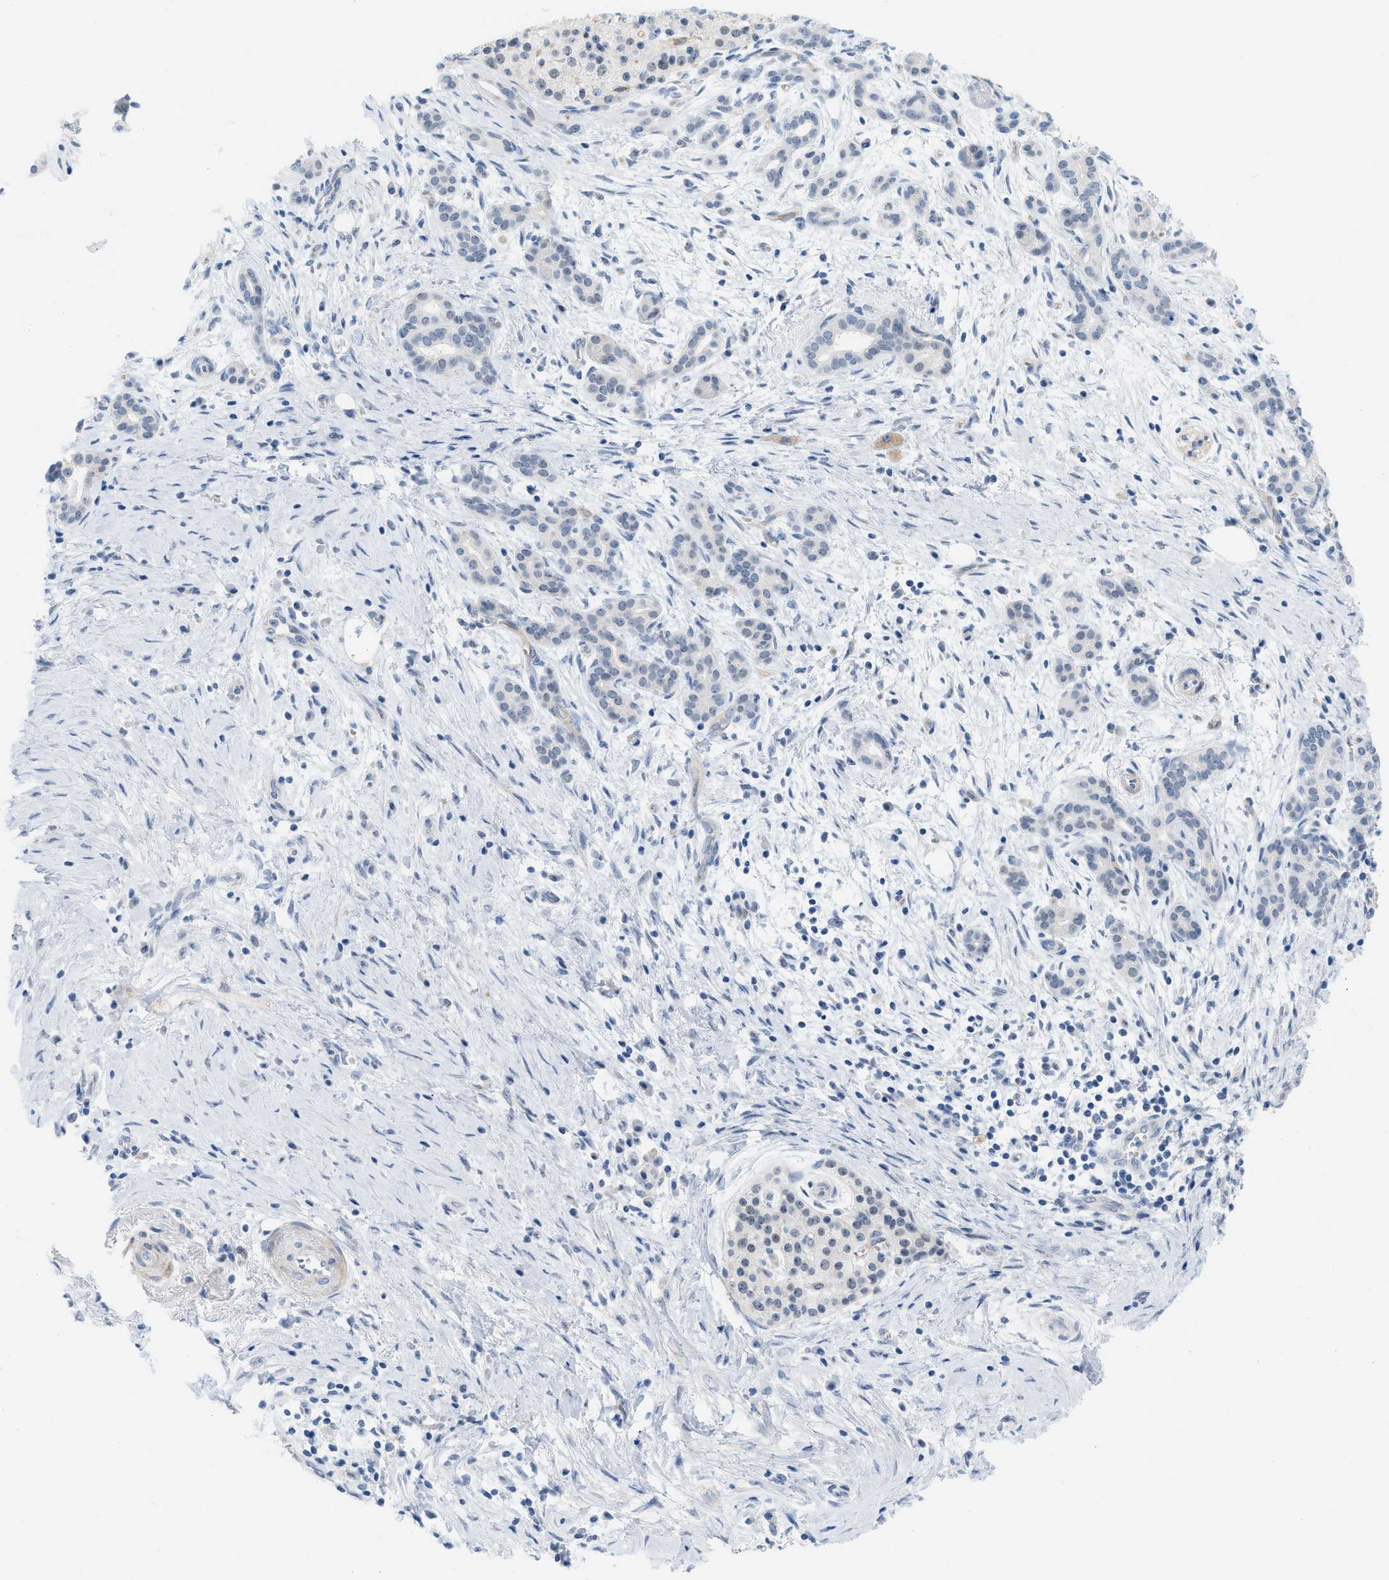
{"staining": {"intensity": "negative", "quantity": "none", "location": "none"}, "tissue": "pancreatic cancer", "cell_type": "Tumor cells", "image_type": "cancer", "snomed": [{"axis": "morphology", "description": "Adenocarcinoma, NOS"}, {"axis": "topography", "description": "Pancreas"}], "caption": "A high-resolution image shows IHC staining of pancreatic cancer, which exhibits no significant positivity in tumor cells.", "gene": "HLTF", "patient": {"sex": "female", "age": 70}}